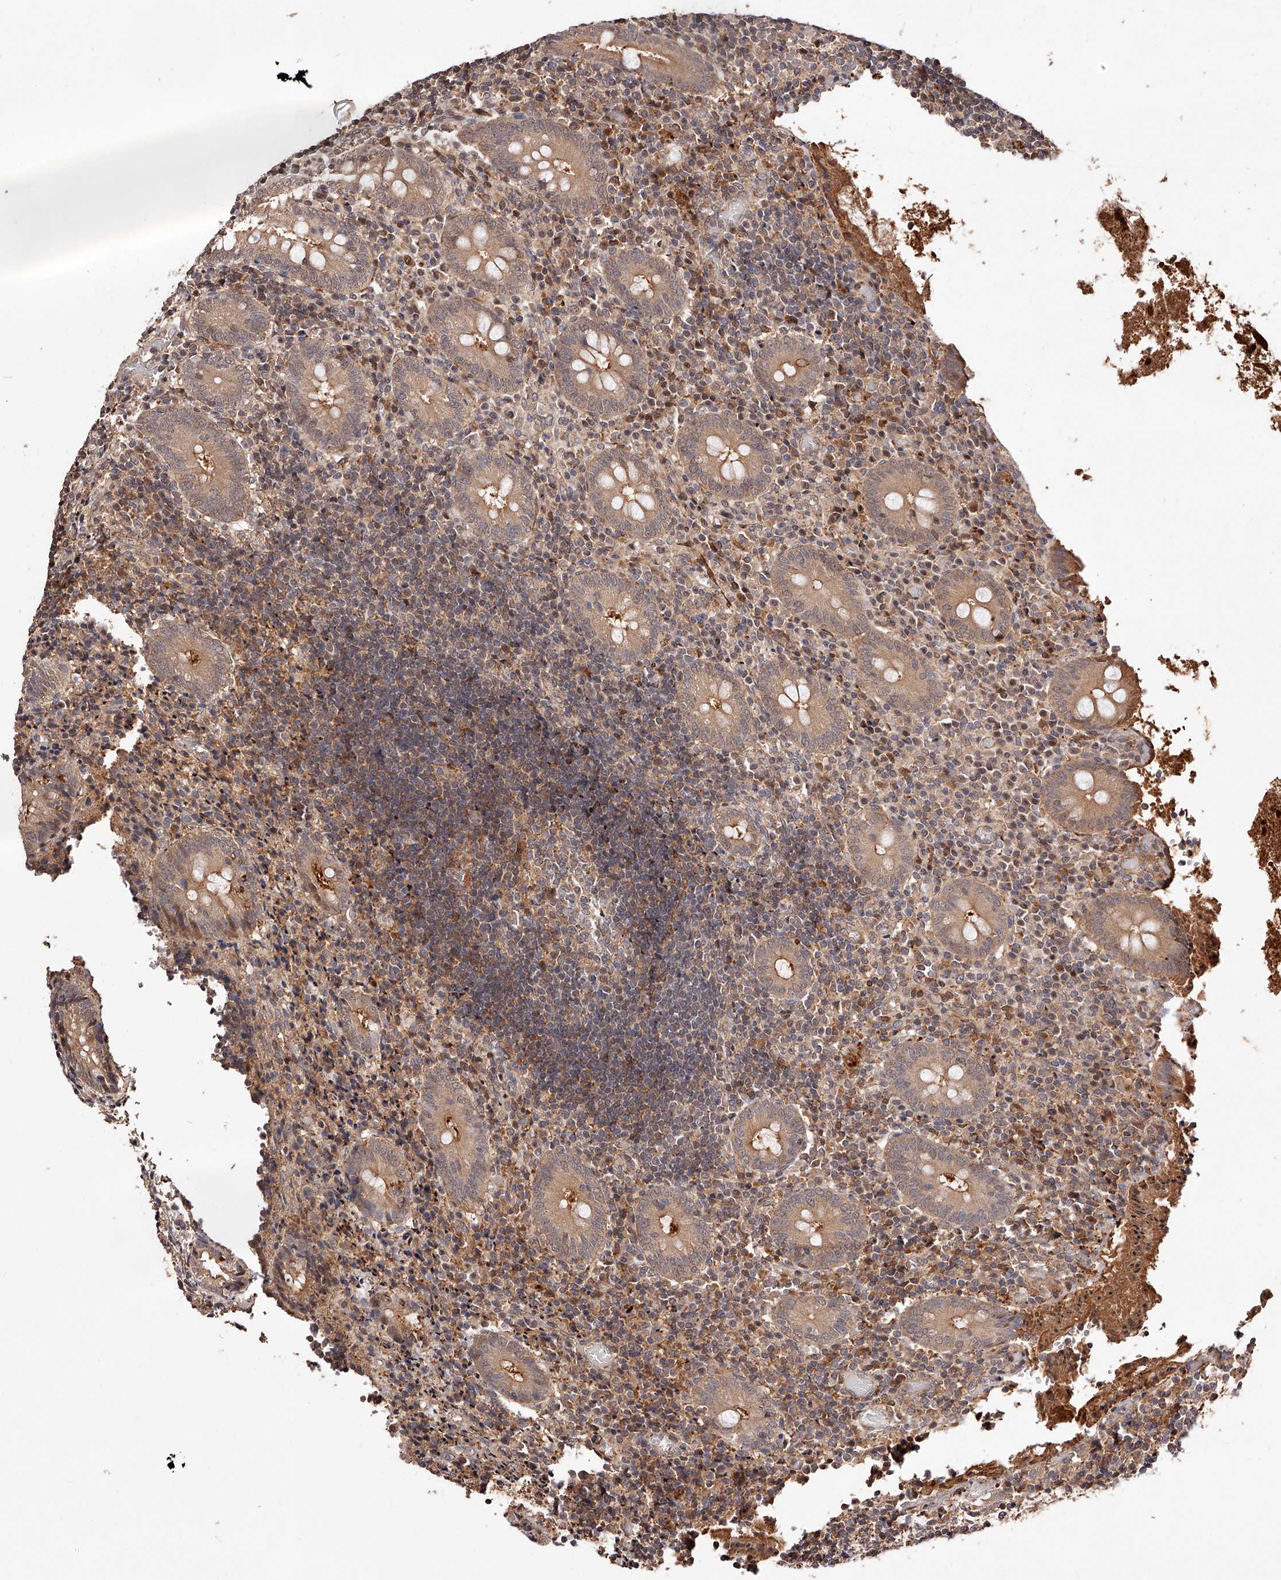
{"staining": {"intensity": "strong", "quantity": ">75%", "location": "cytoplasmic/membranous"}, "tissue": "appendix", "cell_type": "Glandular cells", "image_type": "normal", "snomed": [{"axis": "morphology", "description": "Normal tissue, NOS"}, {"axis": "topography", "description": "Appendix"}], "caption": "A brown stain labels strong cytoplasmic/membranous expression of a protein in glandular cells of benign appendix. Ihc stains the protein in brown and the nuclei are stained blue.", "gene": "CUL7", "patient": {"sex": "female", "age": 17}}